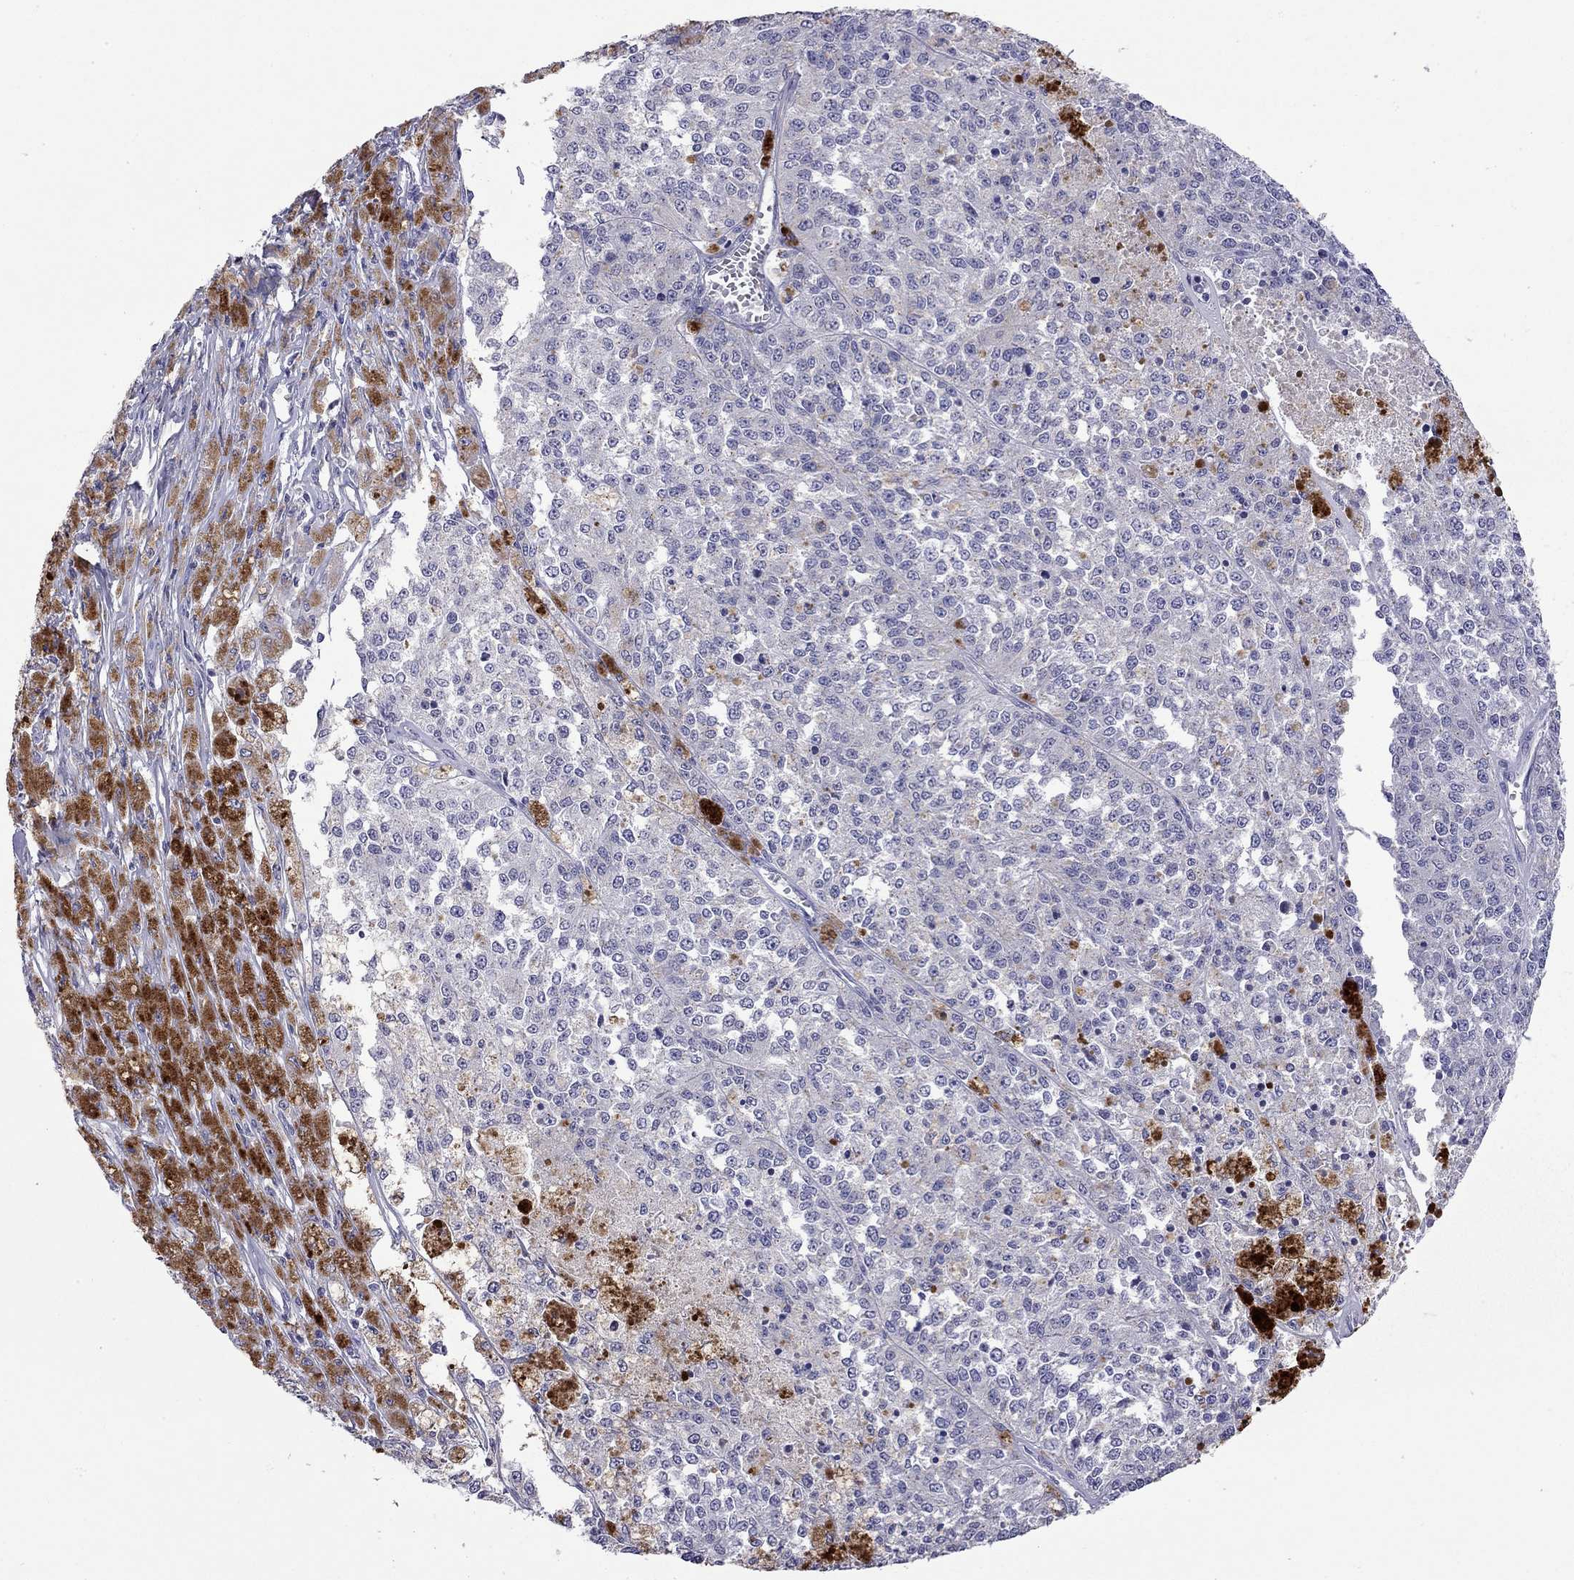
{"staining": {"intensity": "negative", "quantity": "none", "location": "none"}, "tissue": "melanoma", "cell_type": "Tumor cells", "image_type": "cancer", "snomed": [{"axis": "morphology", "description": "Malignant melanoma, Metastatic site"}, {"axis": "topography", "description": "Lymph node"}], "caption": "The image shows no significant expression in tumor cells of melanoma.", "gene": "WNK3", "patient": {"sex": "female", "age": 64}}